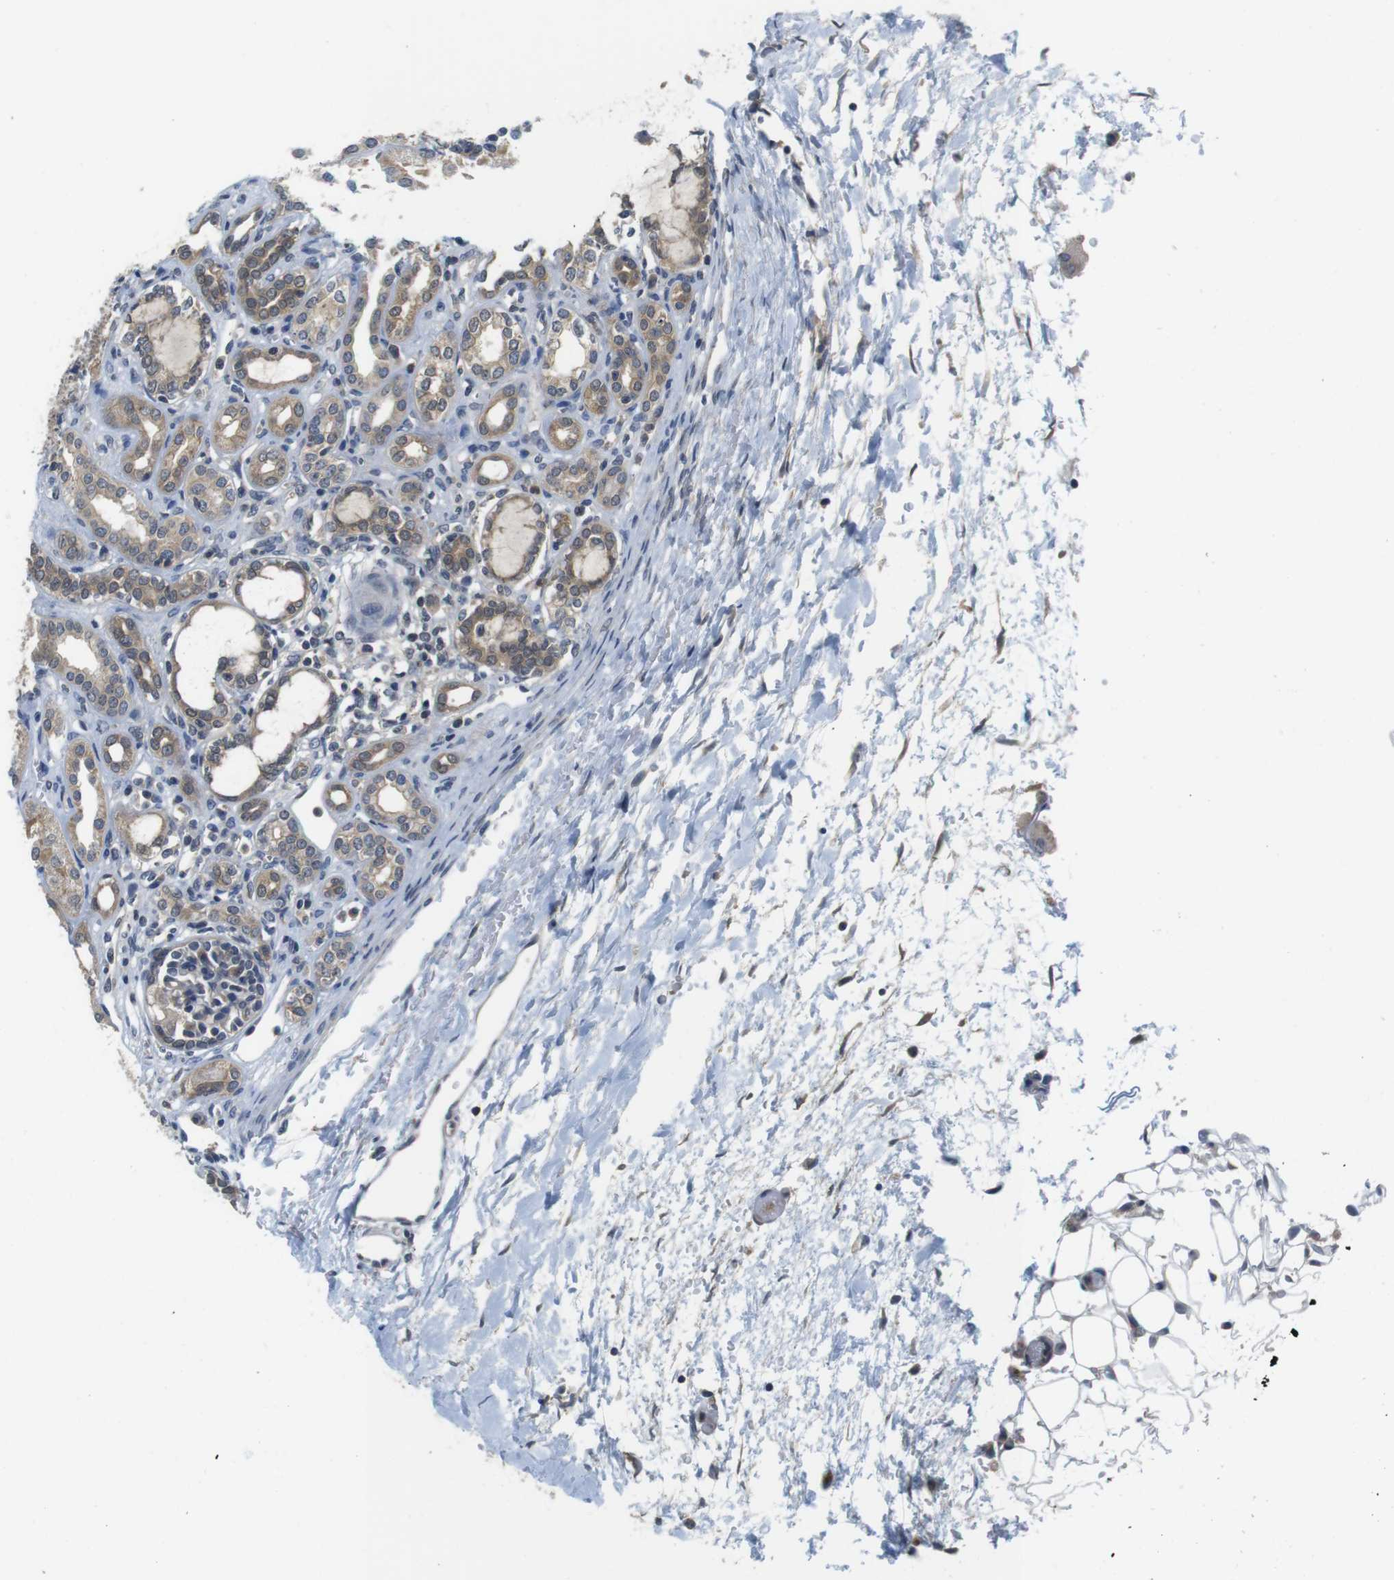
{"staining": {"intensity": "moderate", "quantity": "<25%", "location": "cytoplasmic/membranous"}, "tissue": "kidney", "cell_type": "Cells in glomeruli", "image_type": "normal", "snomed": [{"axis": "morphology", "description": "Normal tissue, NOS"}, {"axis": "topography", "description": "Kidney"}], "caption": "Brown immunohistochemical staining in normal human kidney reveals moderate cytoplasmic/membranous staining in approximately <25% of cells in glomeruli. (DAB IHC with brightfield microscopy, high magnification).", "gene": "FADD", "patient": {"sex": "male", "age": 7}}